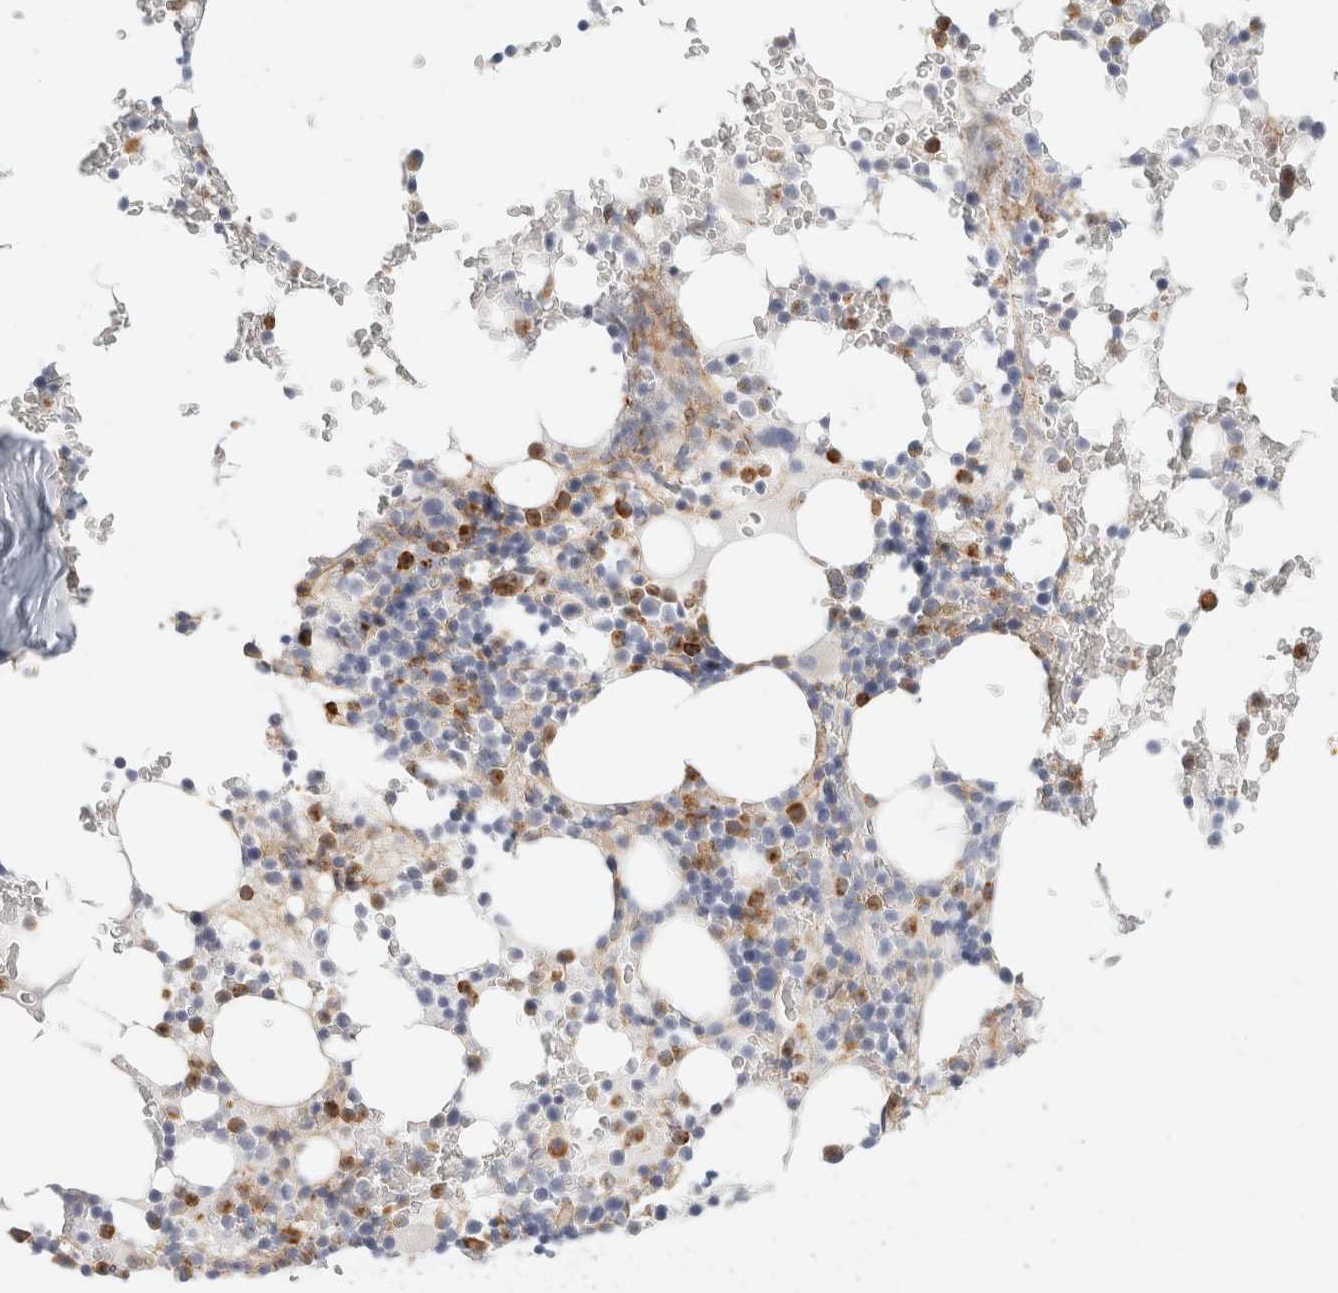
{"staining": {"intensity": "strong", "quantity": "<25%", "location": "cytoplasmic/membranous,nuclear"}, "tissue": "bone marrow", "cell_type": "Hematopoietic cells", "image_type": "normal", "snomed": [{"axis": "morphology", "description": "Normal tissue, NOS"}, {"axis": "topography", "description": "Bone marrow"}], "caption": "Hematopoietic cells reveal medium levels of strong cytoplasmic/membranous,nuclear positivity in about <25% of cells in normal bone marrow. The staining was performed using DAB (3,3'-diaminobenzidine) to visualize the protein expression in brown, while the nuclei were stained in blue with hematoxylin (Magnification: 20x).", "gene": "FGL2", "patient": {"sex": "male", "age": 58}}